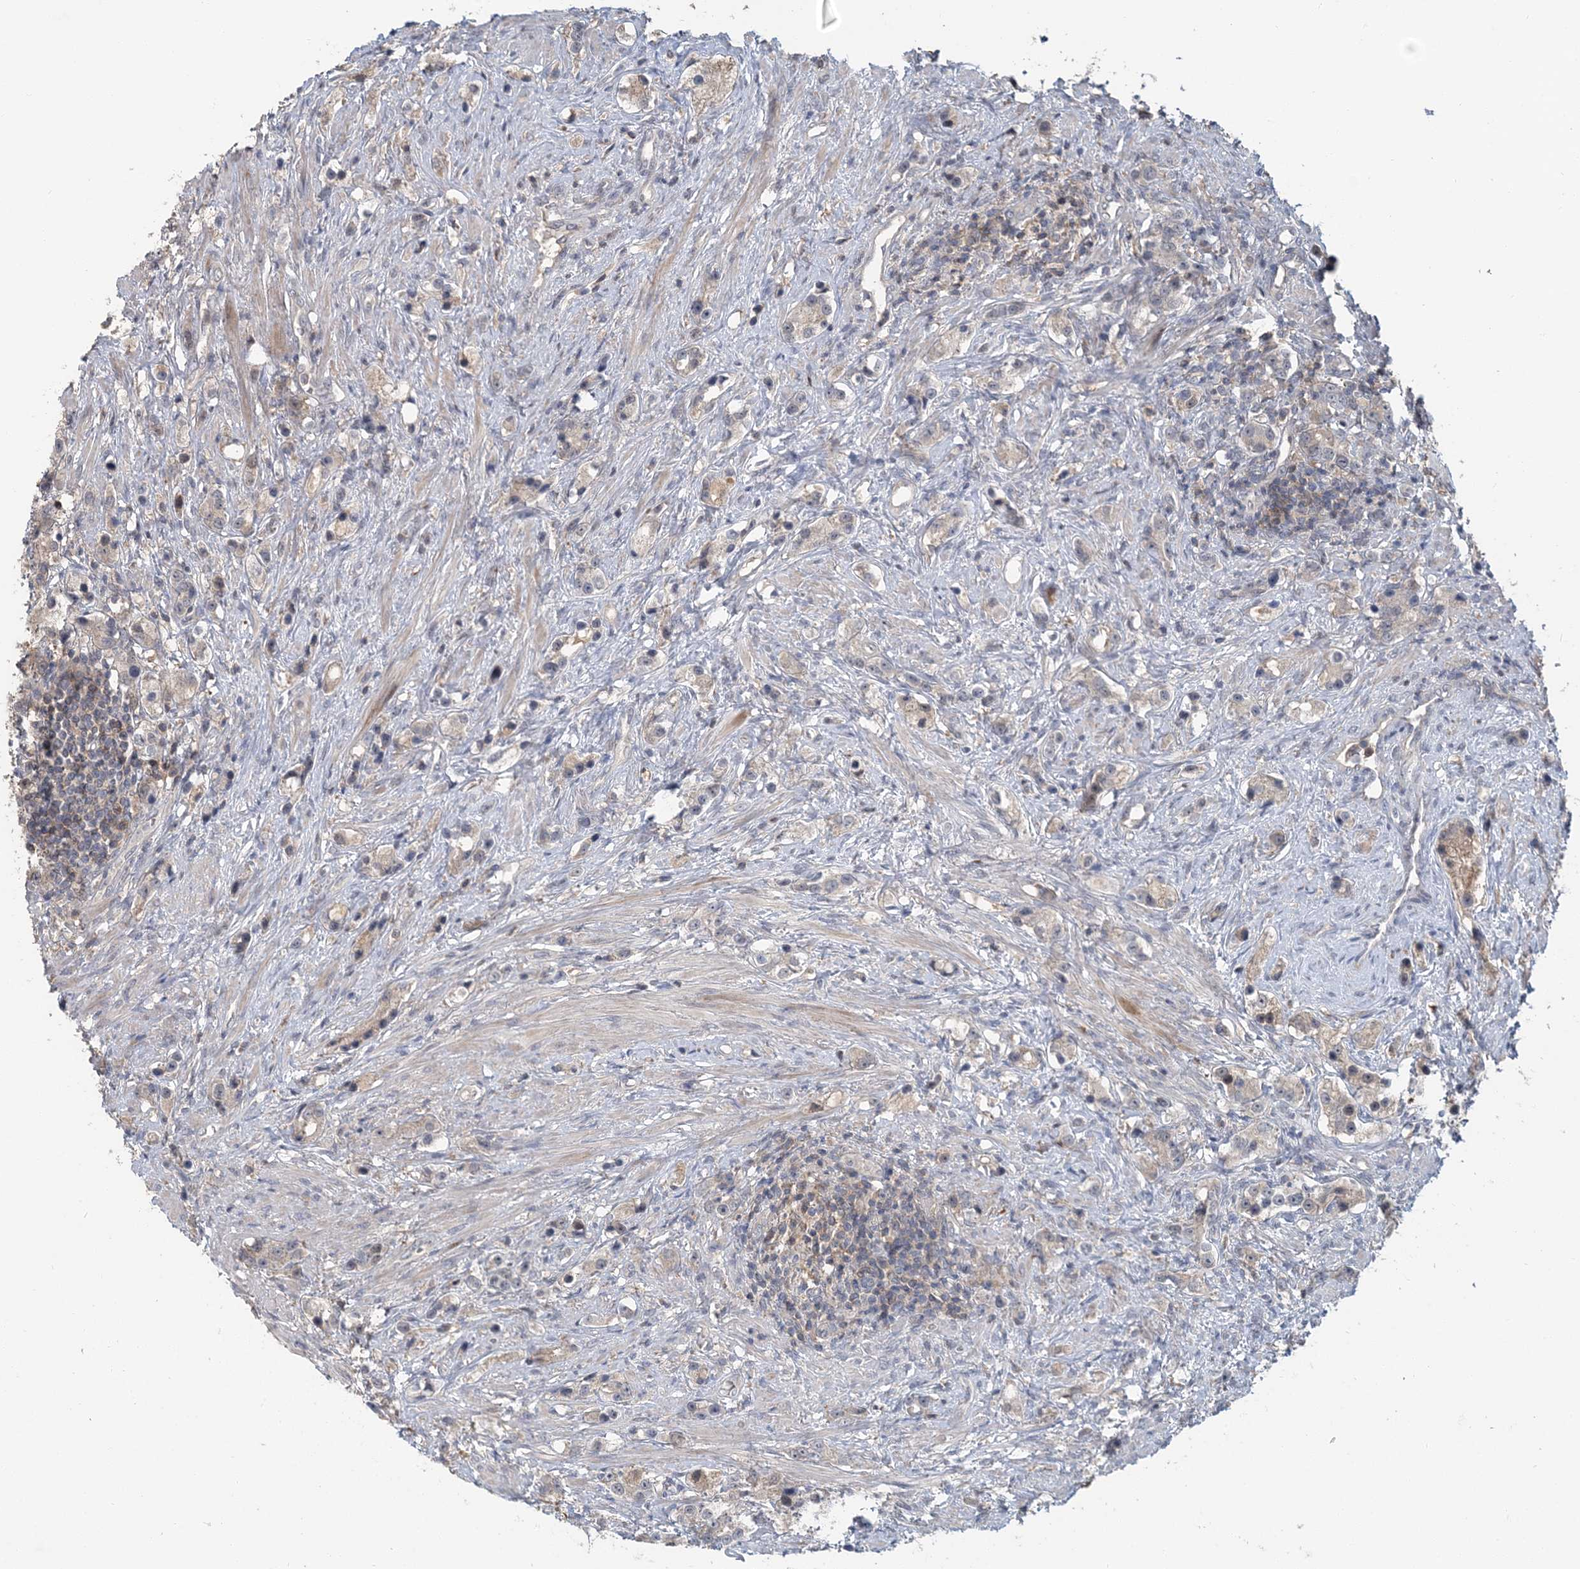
{"staining": {"intensity": "weak", "quantity": "<25%", "location": "cytoplasmic/membranous"}, "tissue": "prostate cancer", "cell_type": "Tumor cells", "image_type": "cancer", "snomed": [{"axis": "morphology", "description": "Adenocarcinoma, High grade"}, {"axis": "topography", "description": "Prostate"}], "caption": "Tumor cells show no significant positivity in prostate cancer (adenocarcinoma (high-grade)). (DAB (3,3'-diaminobenzidine) immunohistochemistry (IHC) visualized using brightfield microscopy, high magnification).", "gene": "RNF25", "patient": {"sex": "male", "age": 63}}